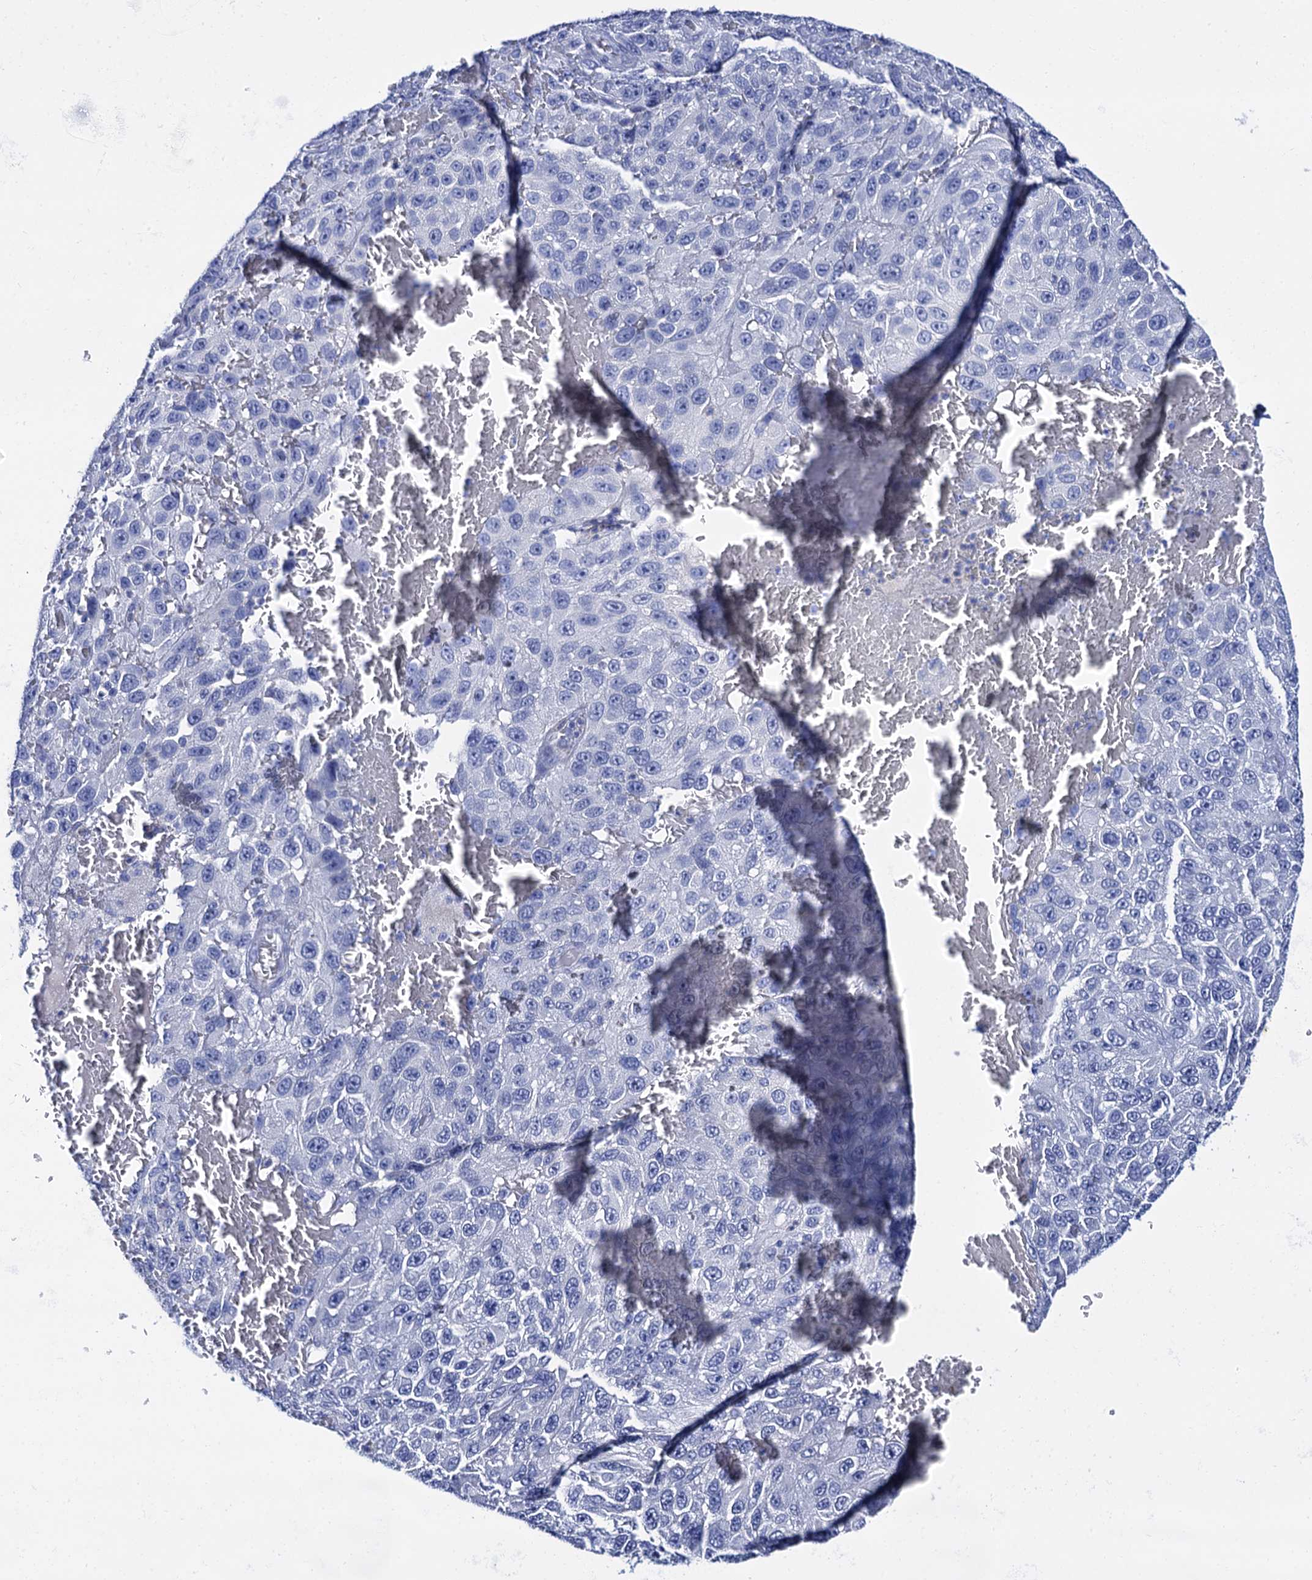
{"staining": {"intensity": "negative", "quantity": "none", "location": "none"}, "tissue": "melanoma", "cell_type": "Tumor cells", "image_type": "cancer", "snomed": [{"axis": "morphology", "description": "Normal tissue, NOS"}, {"axis": "morphology", "description": "Malignant melanoma, NOS"}, {"axis": "topography", "description": "Skin"}], "caption": "Tumor cells show no significant protein expression in malignant melanoma.", "gene": "RAB3IP", "patient": {"sex": "female", "age": 96}}